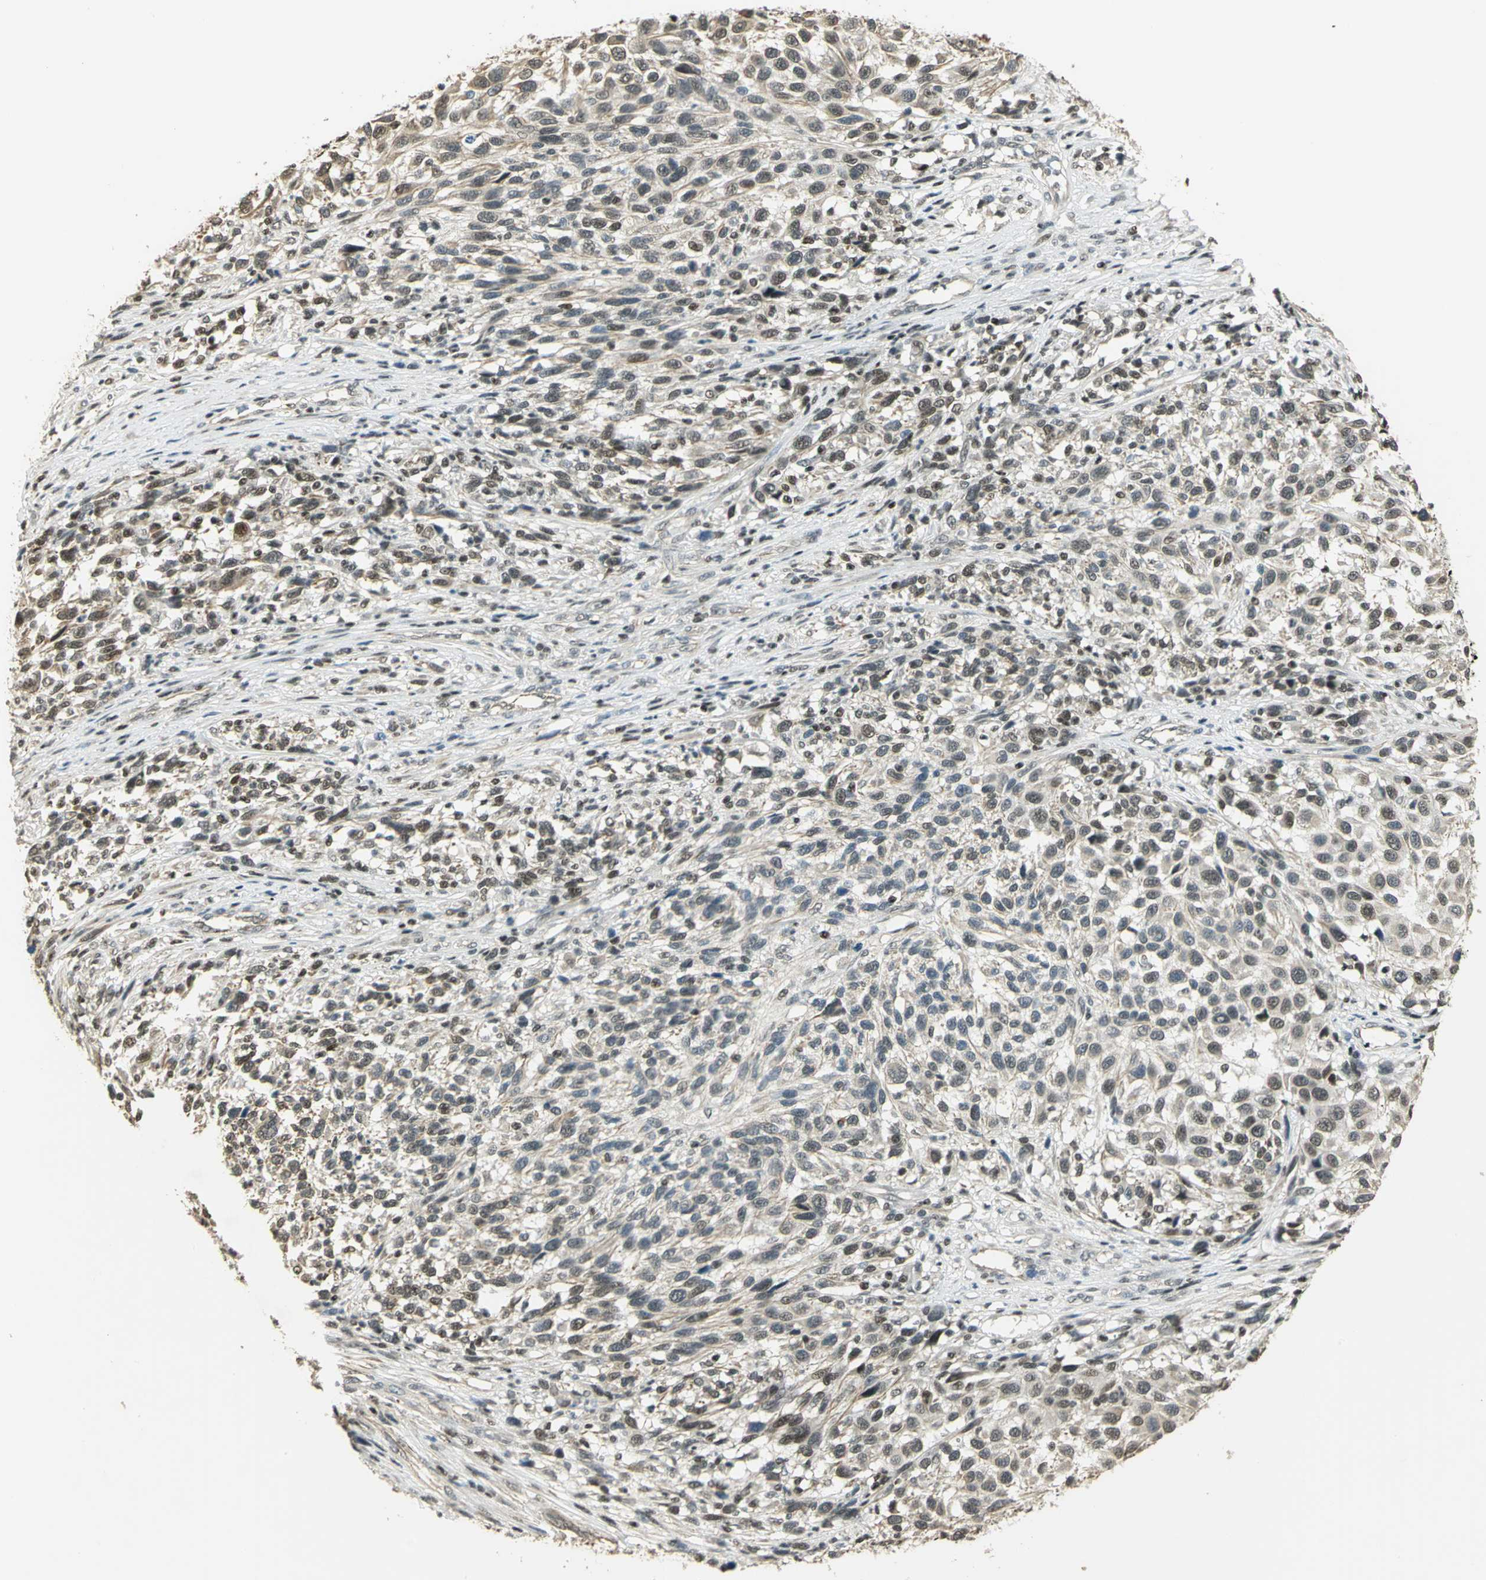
{"staining": {"intensity": "weak", "quantity": "25%-75%", "location": "cytoplasmic/membranous,nuclear"}, "tissue": "melanoma", "cell_type": "Tumor cells", "image_type": "cancer", "snomed": [{"axis": "morphology", "description": "Malignant melanoma, Metastatic site"}, {"axis": "topography", "description": "Lymph node"}], "caption": "The image shows immunohistochemical staining of melanoma. There is weak cytoplasmic/membranous and nuclear positivity is appreciated in approximately 25%-75% of tumor cells.", "gene": "ELF1", "patient": {"sex": "male", "age": 61}}